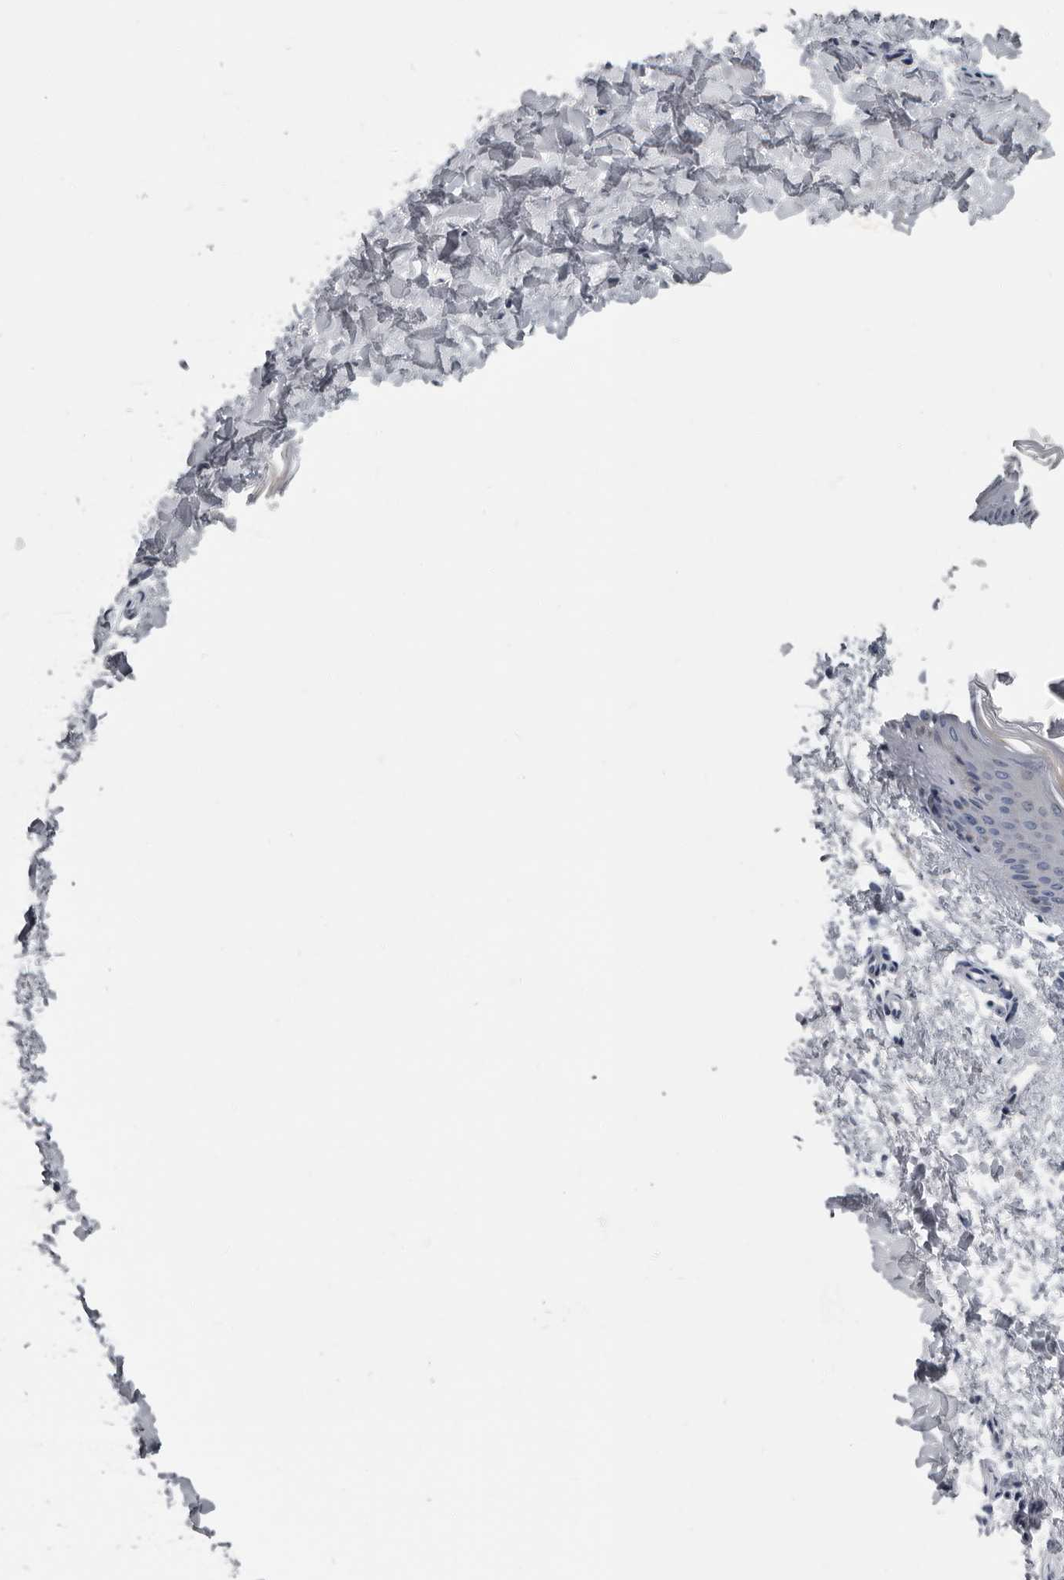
{"staining": {"intensity": "negative", "quantity": "none", "location": "none"}, "tissue": "skin", "cell_type": "Fibroblasts", "image_type": "normal", "snomed": [{"axis": "morphology", "description": "Normal tissue, NOS"}, {"axis": "topography", "description": "Skin"}], "caption": "Immunohistochemical staining of benign skin displays no significant expression in fibroblasts.", "gene": "TMEM199", "patient": {"sex": "female", "age": 27}}